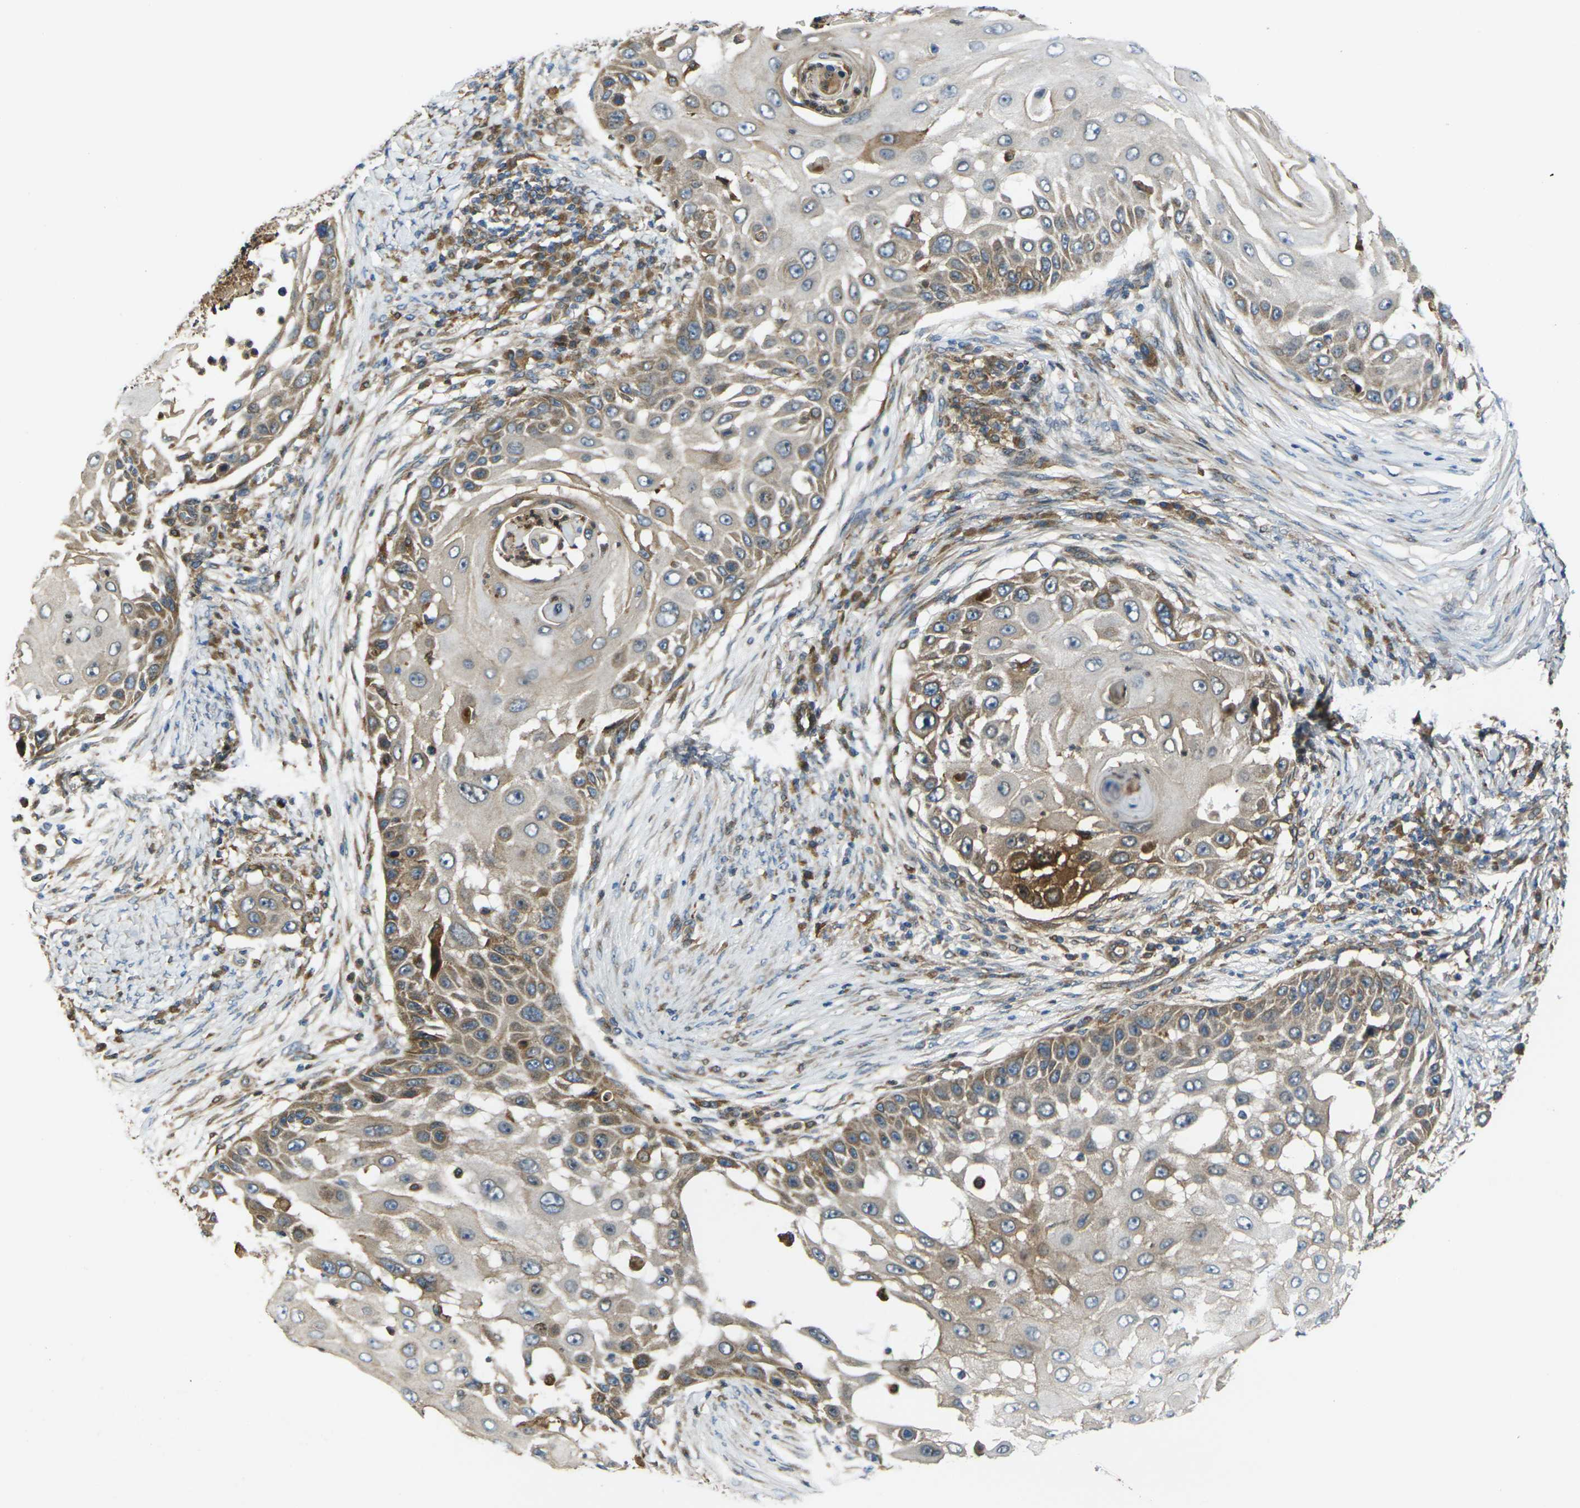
{"staining": {"intensity": "moderate", "quantity": ">75%", "location": "cytoplasmic/membranous"}, "tissue": "skin cancer", "cell_type": "Tumor cells", "image_type": "cancer", "snomed": [{"axis": "morphology", "description": "Squamous cell carcinoma, NOS"}, {"axis": "topography", "description": "Skin"}], "caption": "Immunohistochemistry (IHC) of squamous cell carcinoma (skin) shows medium levels of moderate cytoplasmic/membranous positivity in about >75% of tumor cells.", "gene": "FZD1", "patient": {"sex": "female", "age": 44}}